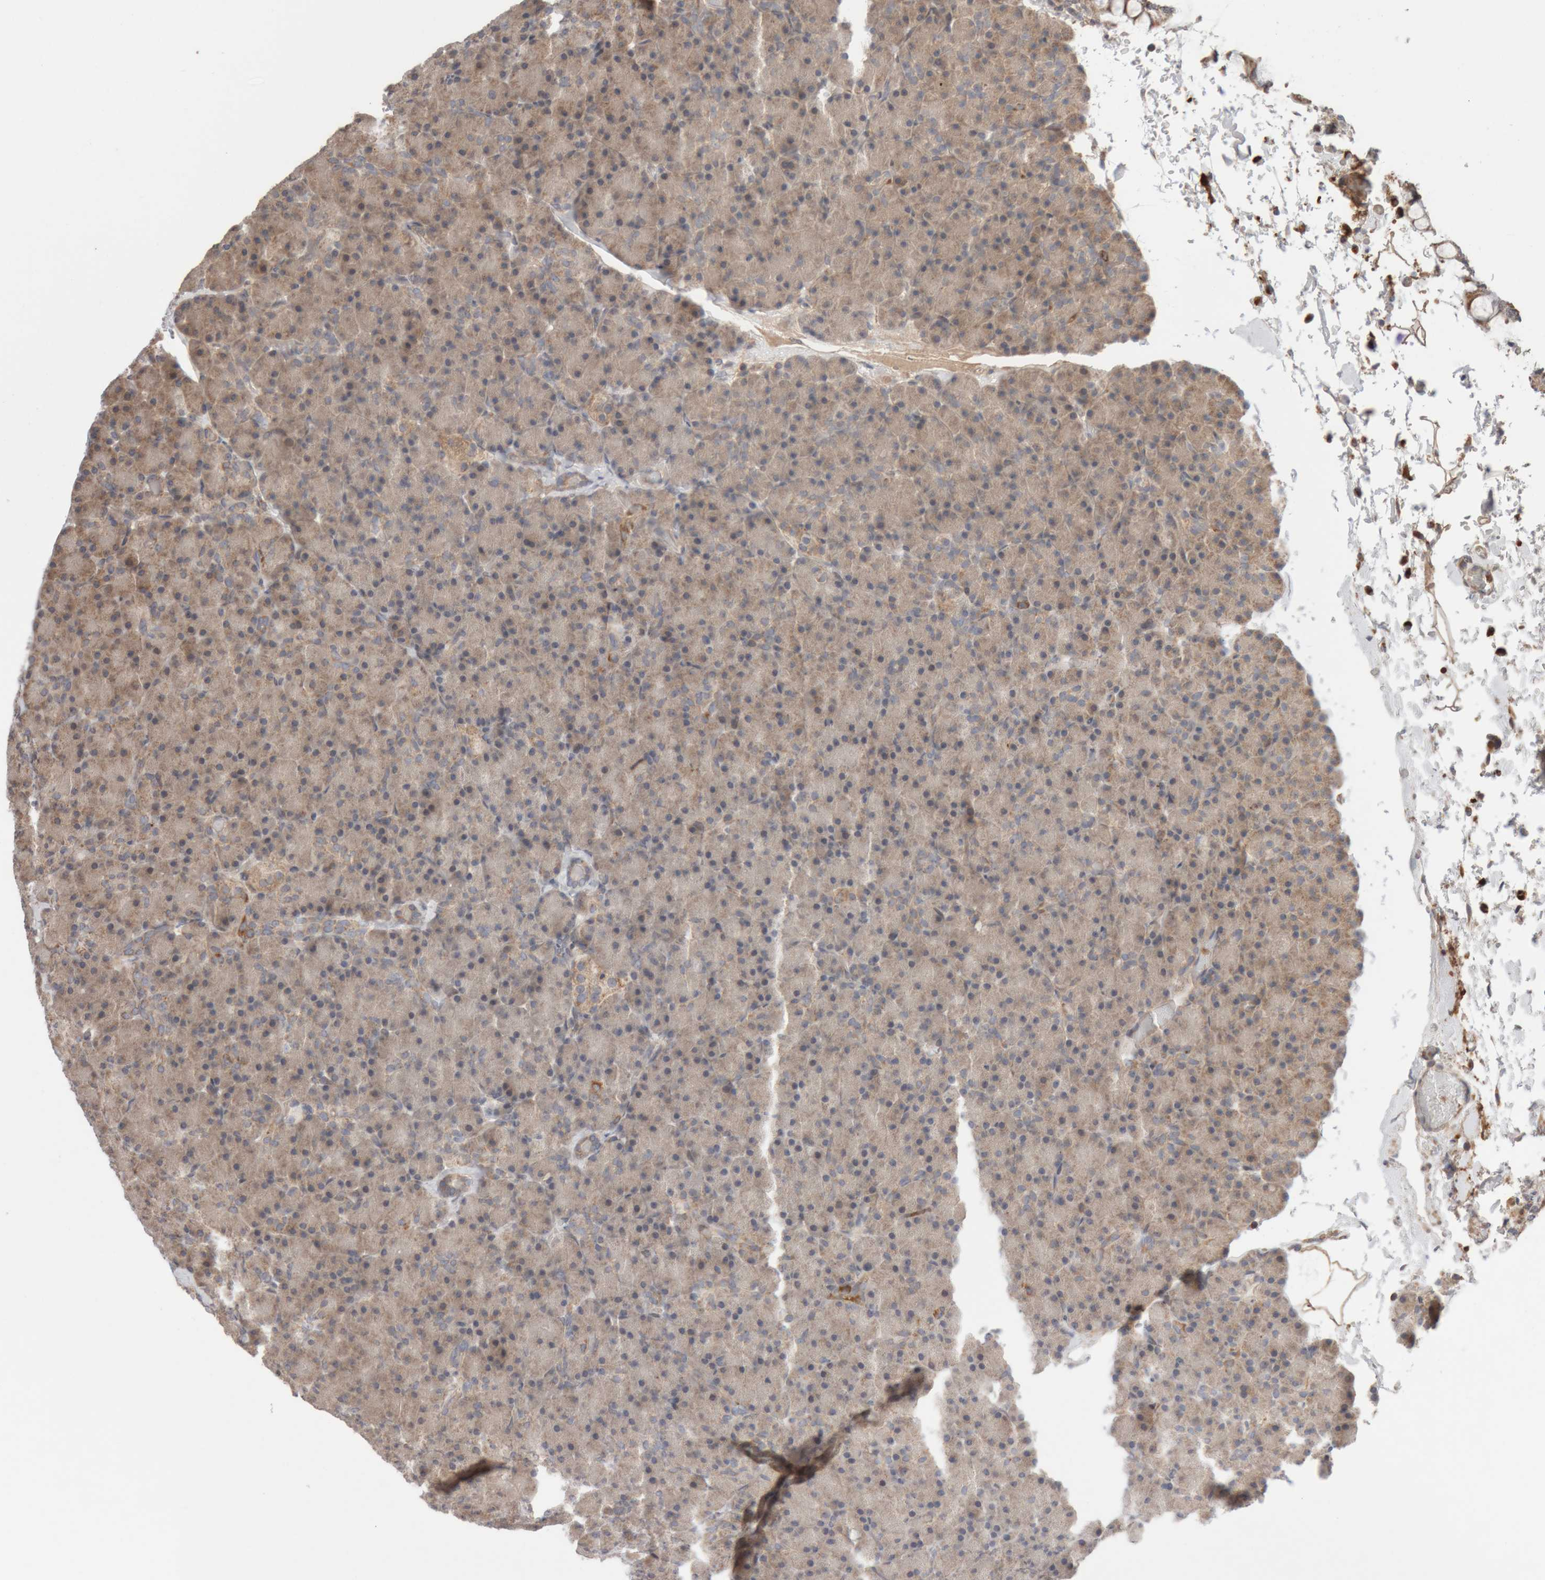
{"staining": {"intensity": "moderate", "quantity": ">75%", "location": "cytoplasmic/membranous"}, "tissue": "pancreas", "cell_type": "Exocrine glandular cells", "image_type": "normal", "snomed": [{"axis": "morphology", "description": "Normal tissue, NOS"}, {"axis": "topography", "description": "Pancreas"}], "caption": "Exocrine glandular cells demonstrate moderate cytoplasmic/membranous staining in about >75% of cells in benign pancreas. (DAB (3,3'-diaminobenzidine) IHC with brightfield microscopy, high magnification).", "gene": "KIF21B", "patient": {"sex": "female", "age": 43}}